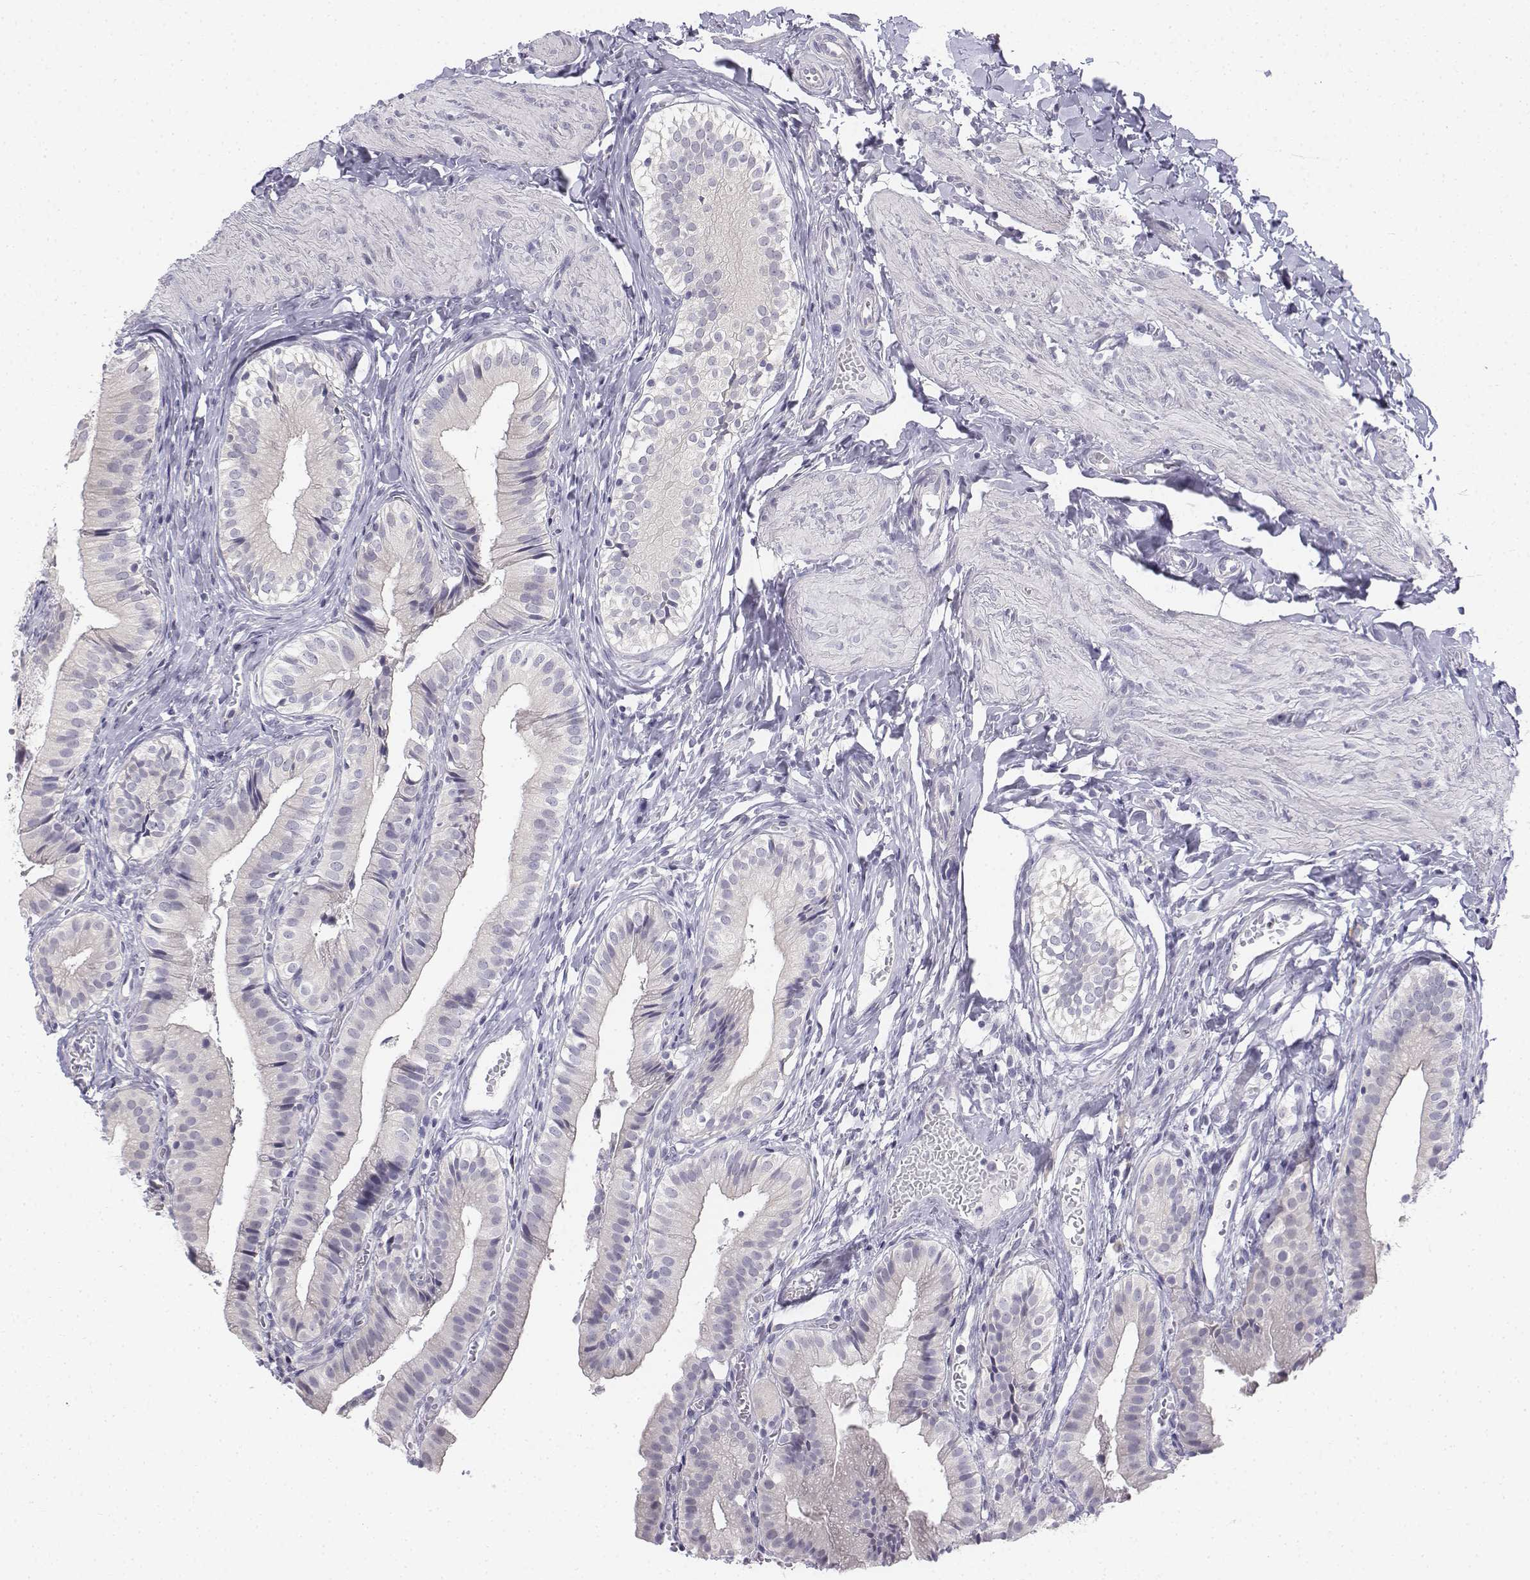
{"staining": {"intensity": "negative", "quantity": "none", "location": "none"}, "tissue": "gallbladder", "cell_type": "Glandular cells", "image_type": "normal", "snomed": [{"axis": "morphology", "description": "Normal tissue, NOS"}, {"axis": "topography", "description": "Gallbladder"}], "caption": "Immunohistochemical staining of benign human gallbladder displays no significant positivity in glandular cells.", "gene": "PENK", "patient": {"sex": "female", "age": 47}}